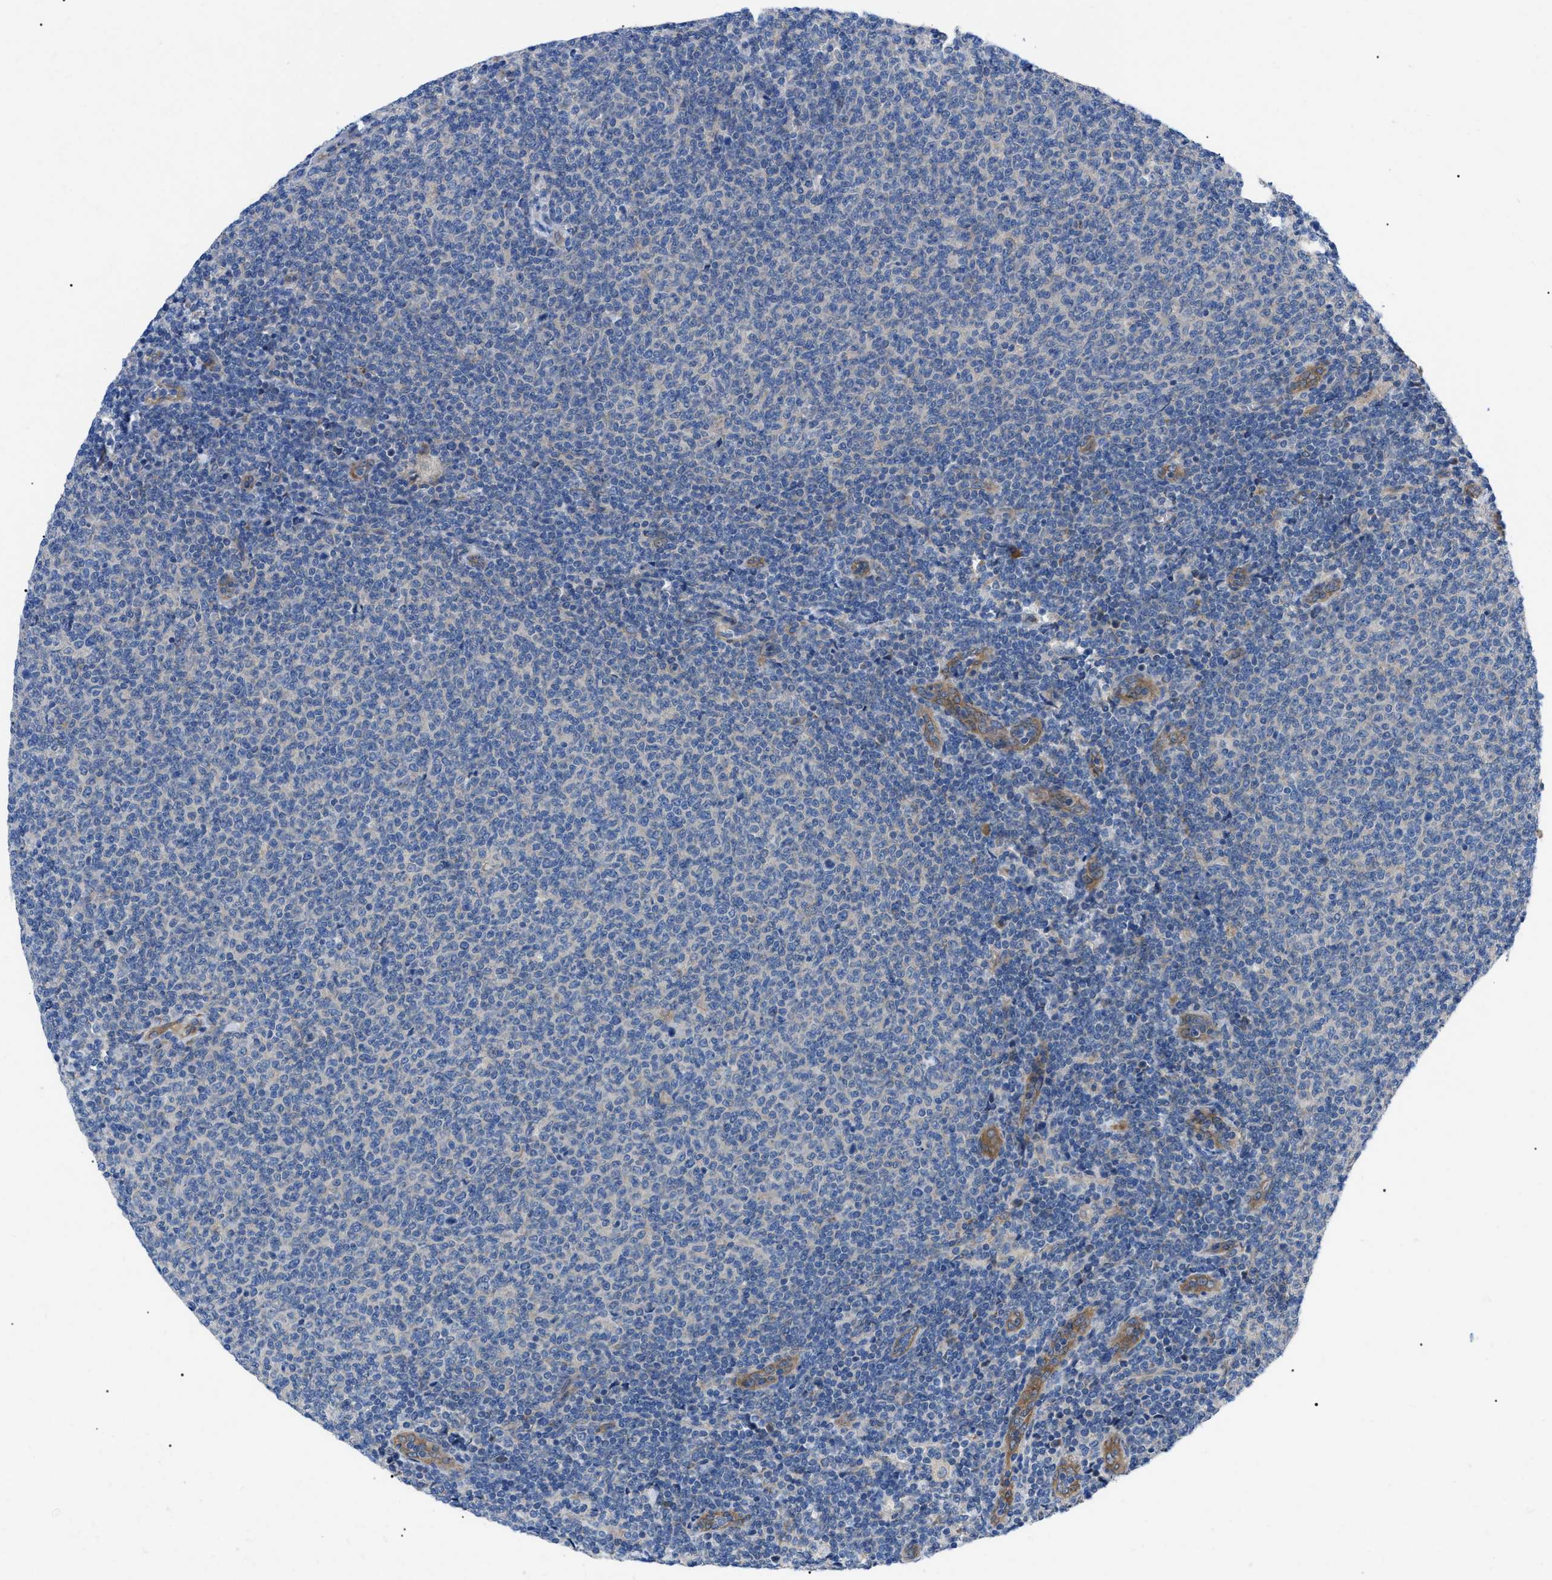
{"staining": {"intensity": "negative", "quantity": "none", "location": "none"}, "tissue": "lymphoma", "cell_type": "Tumor cells", "image_type": "cancer", "snomed": [{"axis": "morphology", "description": "Malignant lymphoma, non-Hodgkin's type, Low grade"}, {"axis": "topography", "description": "Lymph node"}], "caption": "High power microscopy histopathology image of an immunohistochemistry (IHC) photomicrograph of low-grade malignant lymphoma, non-Hodgkin's type, revealing no significant expression in tumor cells.", "gene": "HSPB8", "patient": {"sex": "male", "age": 66}}